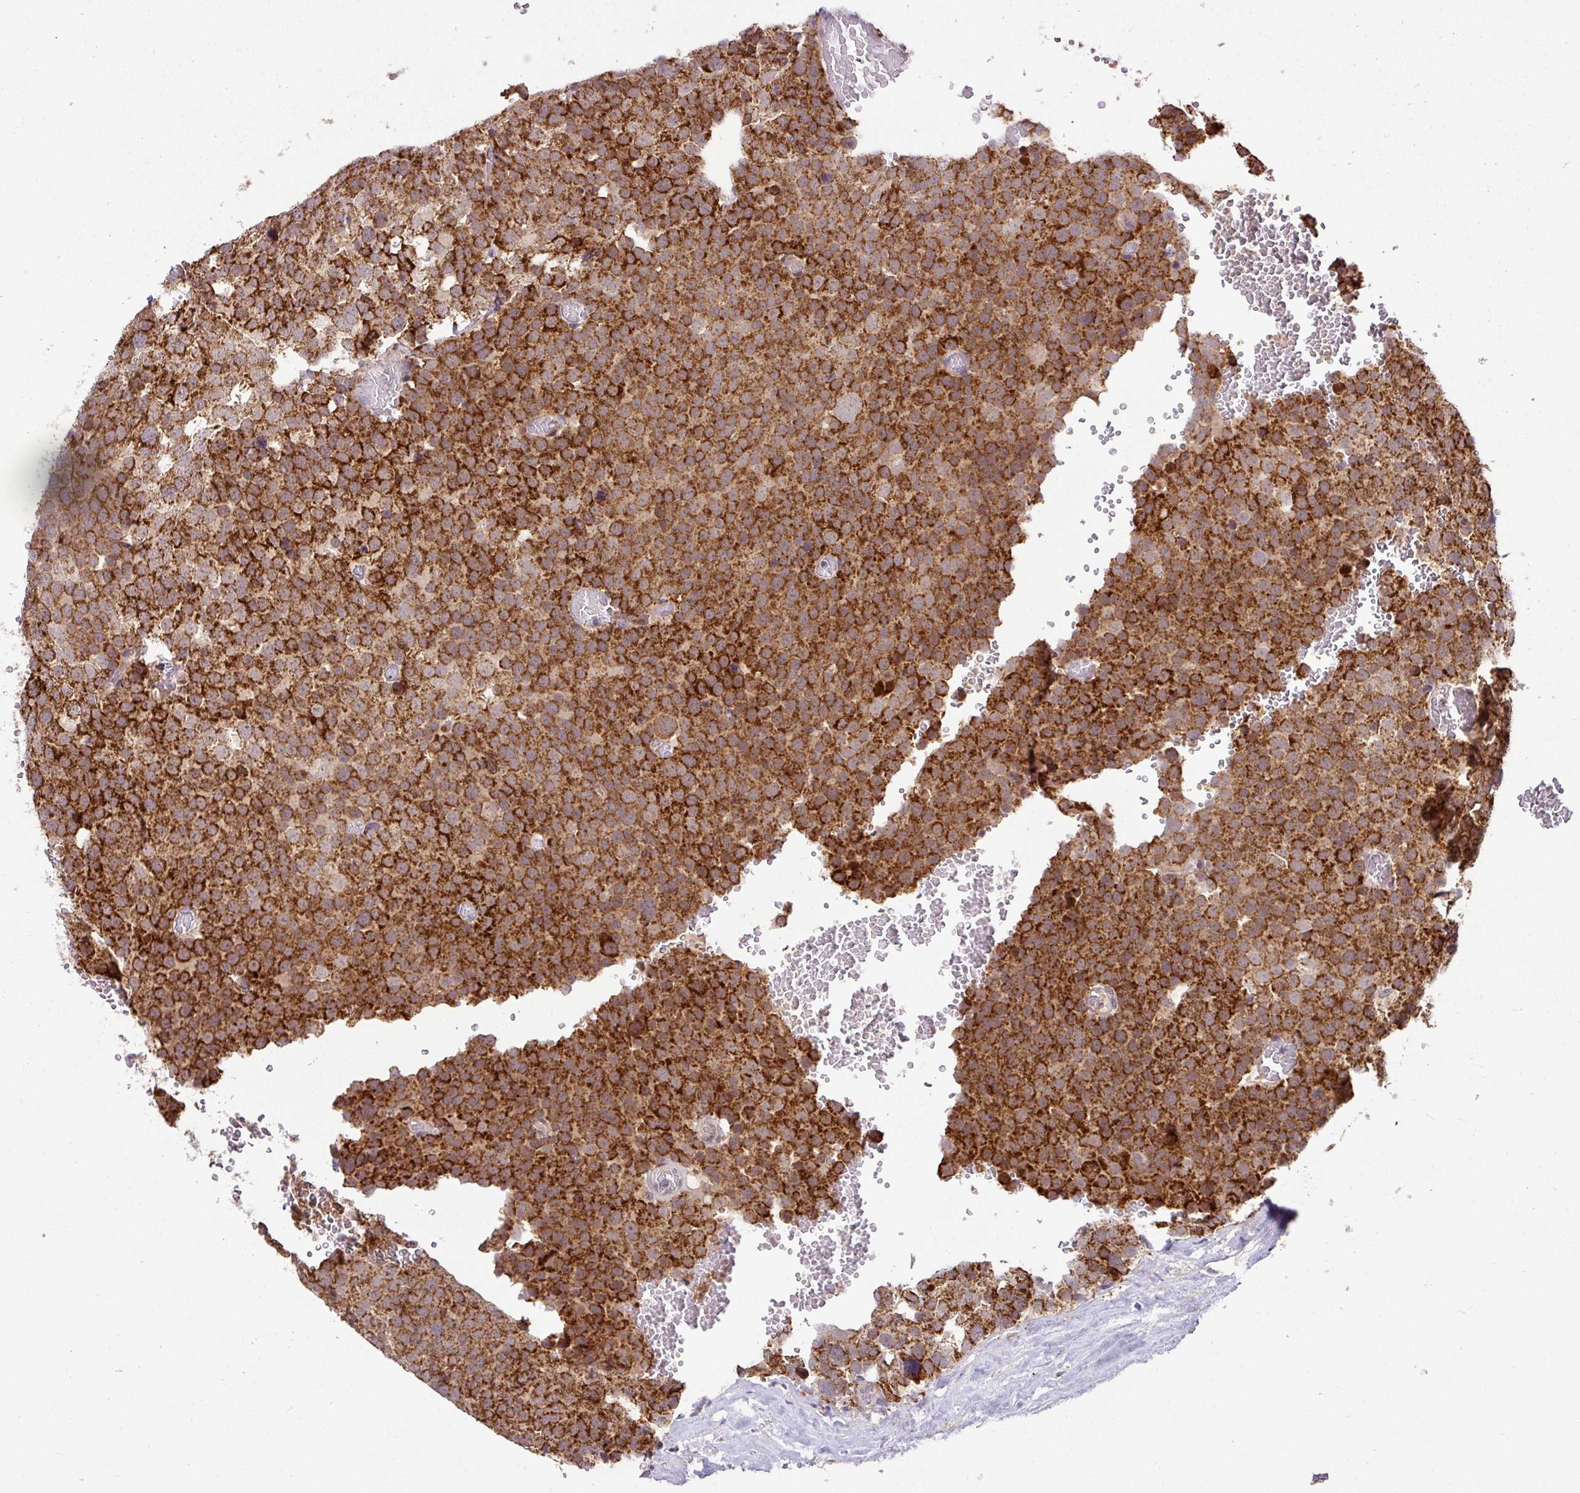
{"staining": {"intensity": "strong", "quantity": ">75%", "location": "cytoplasmic/membranous"}, "tissue": "testis cancer", "cell_type": "Tumor cells", "image_type": "cancer", "snomed": [{"axis": "morphology", "description": "Seminoma, NOS"}, {"axis": "topography", "description": "Testis"}], "caption": "Testis cancer tissue exhibits strong cytoplasmic/membranous staining in approximately >75% of tumor cells, visualized by immunohistochemistry.", "gene": "SARS2", "patient": {"sex": "male", "age": 71}}